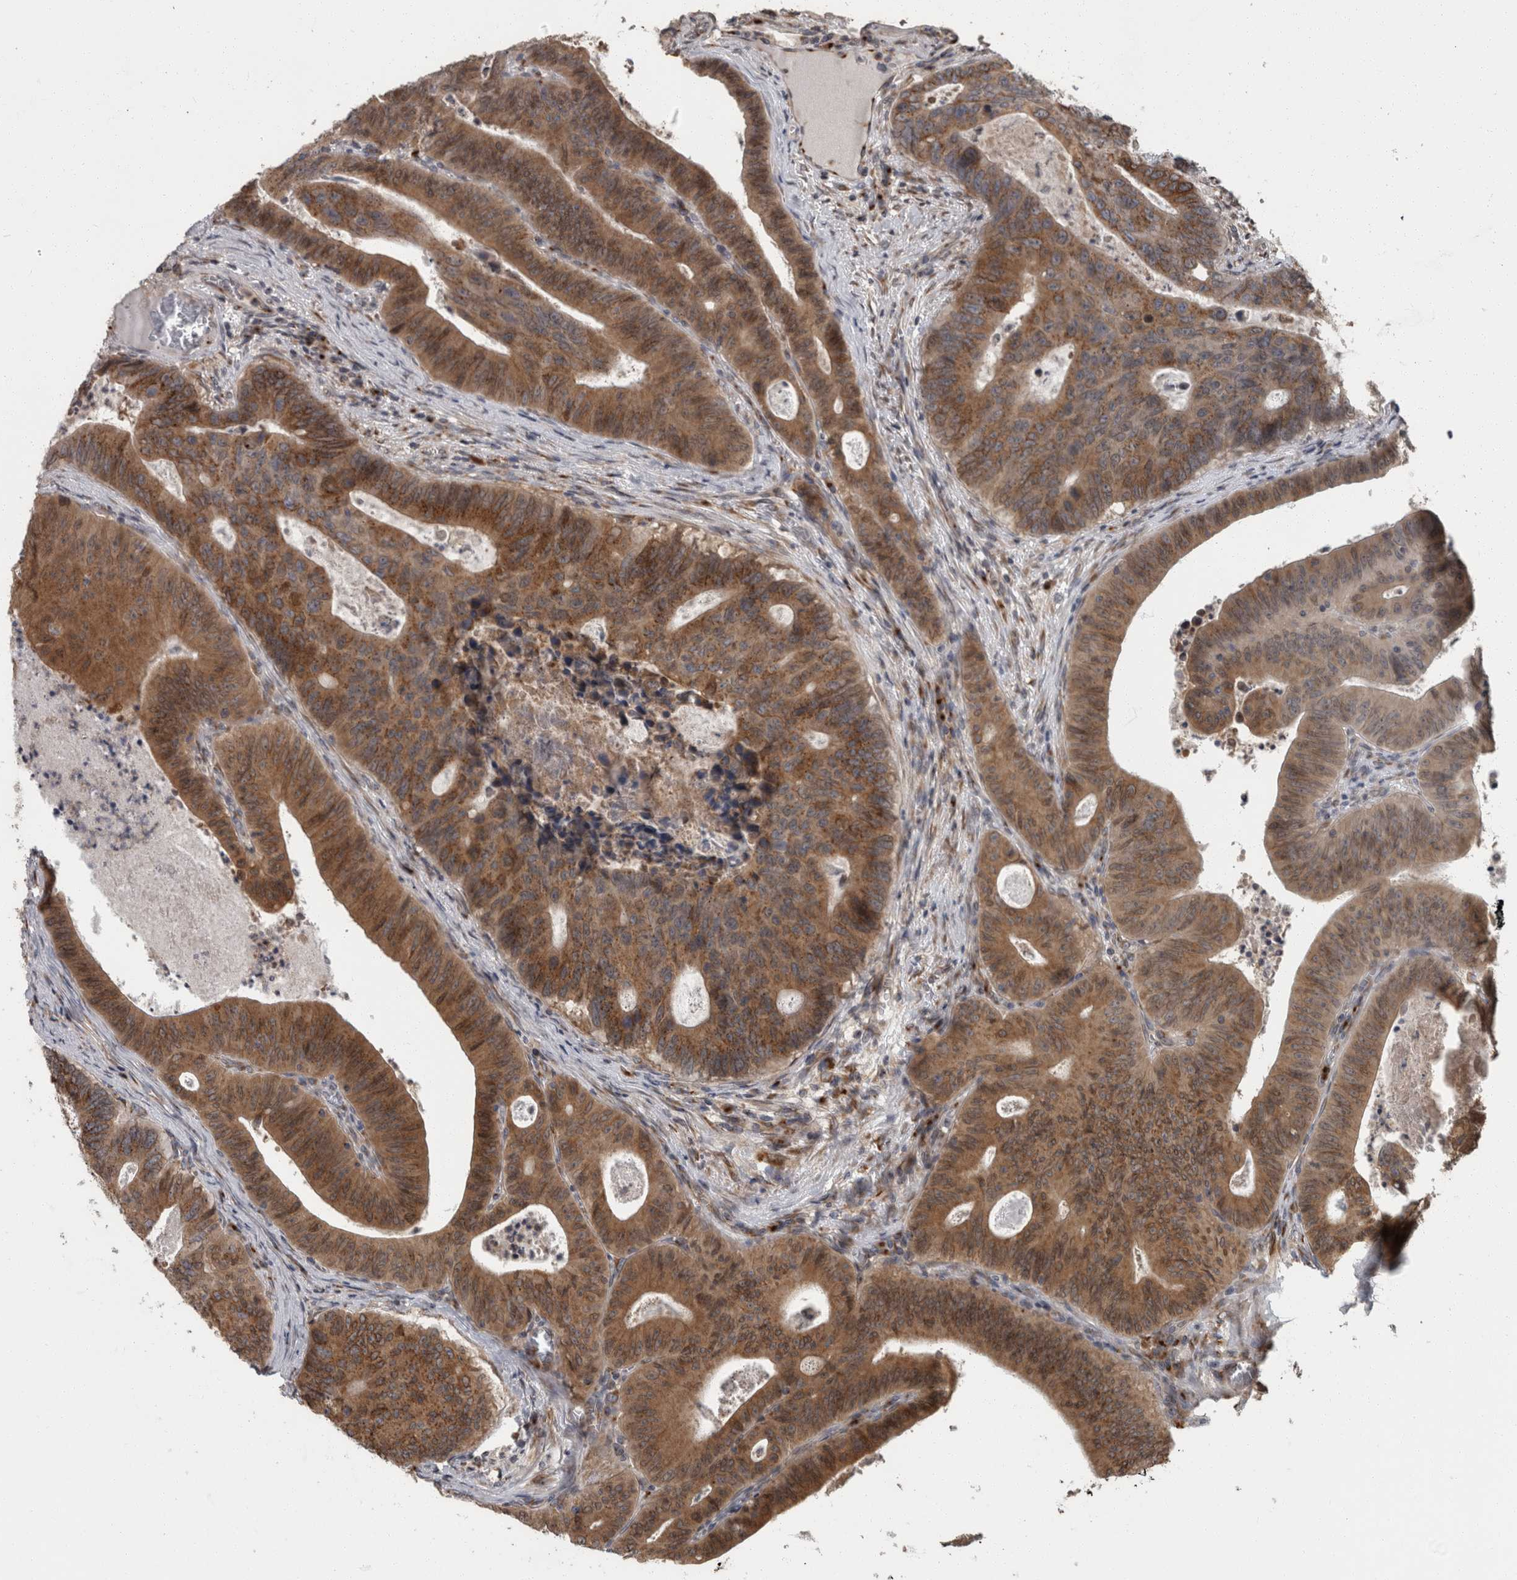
{"staining": {"intensity": "moderate", "quantity": ">75%", "location": "cytoplasmic/membranous"}, "tissue": "colorectal cancer", "cell_type": "Tumor cells", "image_type": "cancer", "snomed": [{"axis": "morphology", "description": "Adenocarcinoma, NOS"}, {"axis": "topography", "description": "Colon"}], "caption": "A micrograph showing moderate cytoplasmic/membranous staining in approximately >75% of tumor cells in colorectal cancer, as visualized by brown immunohistochemical staining.", "gene": "LMAN2L", "patient": {"sex": "male", "age": 87}}